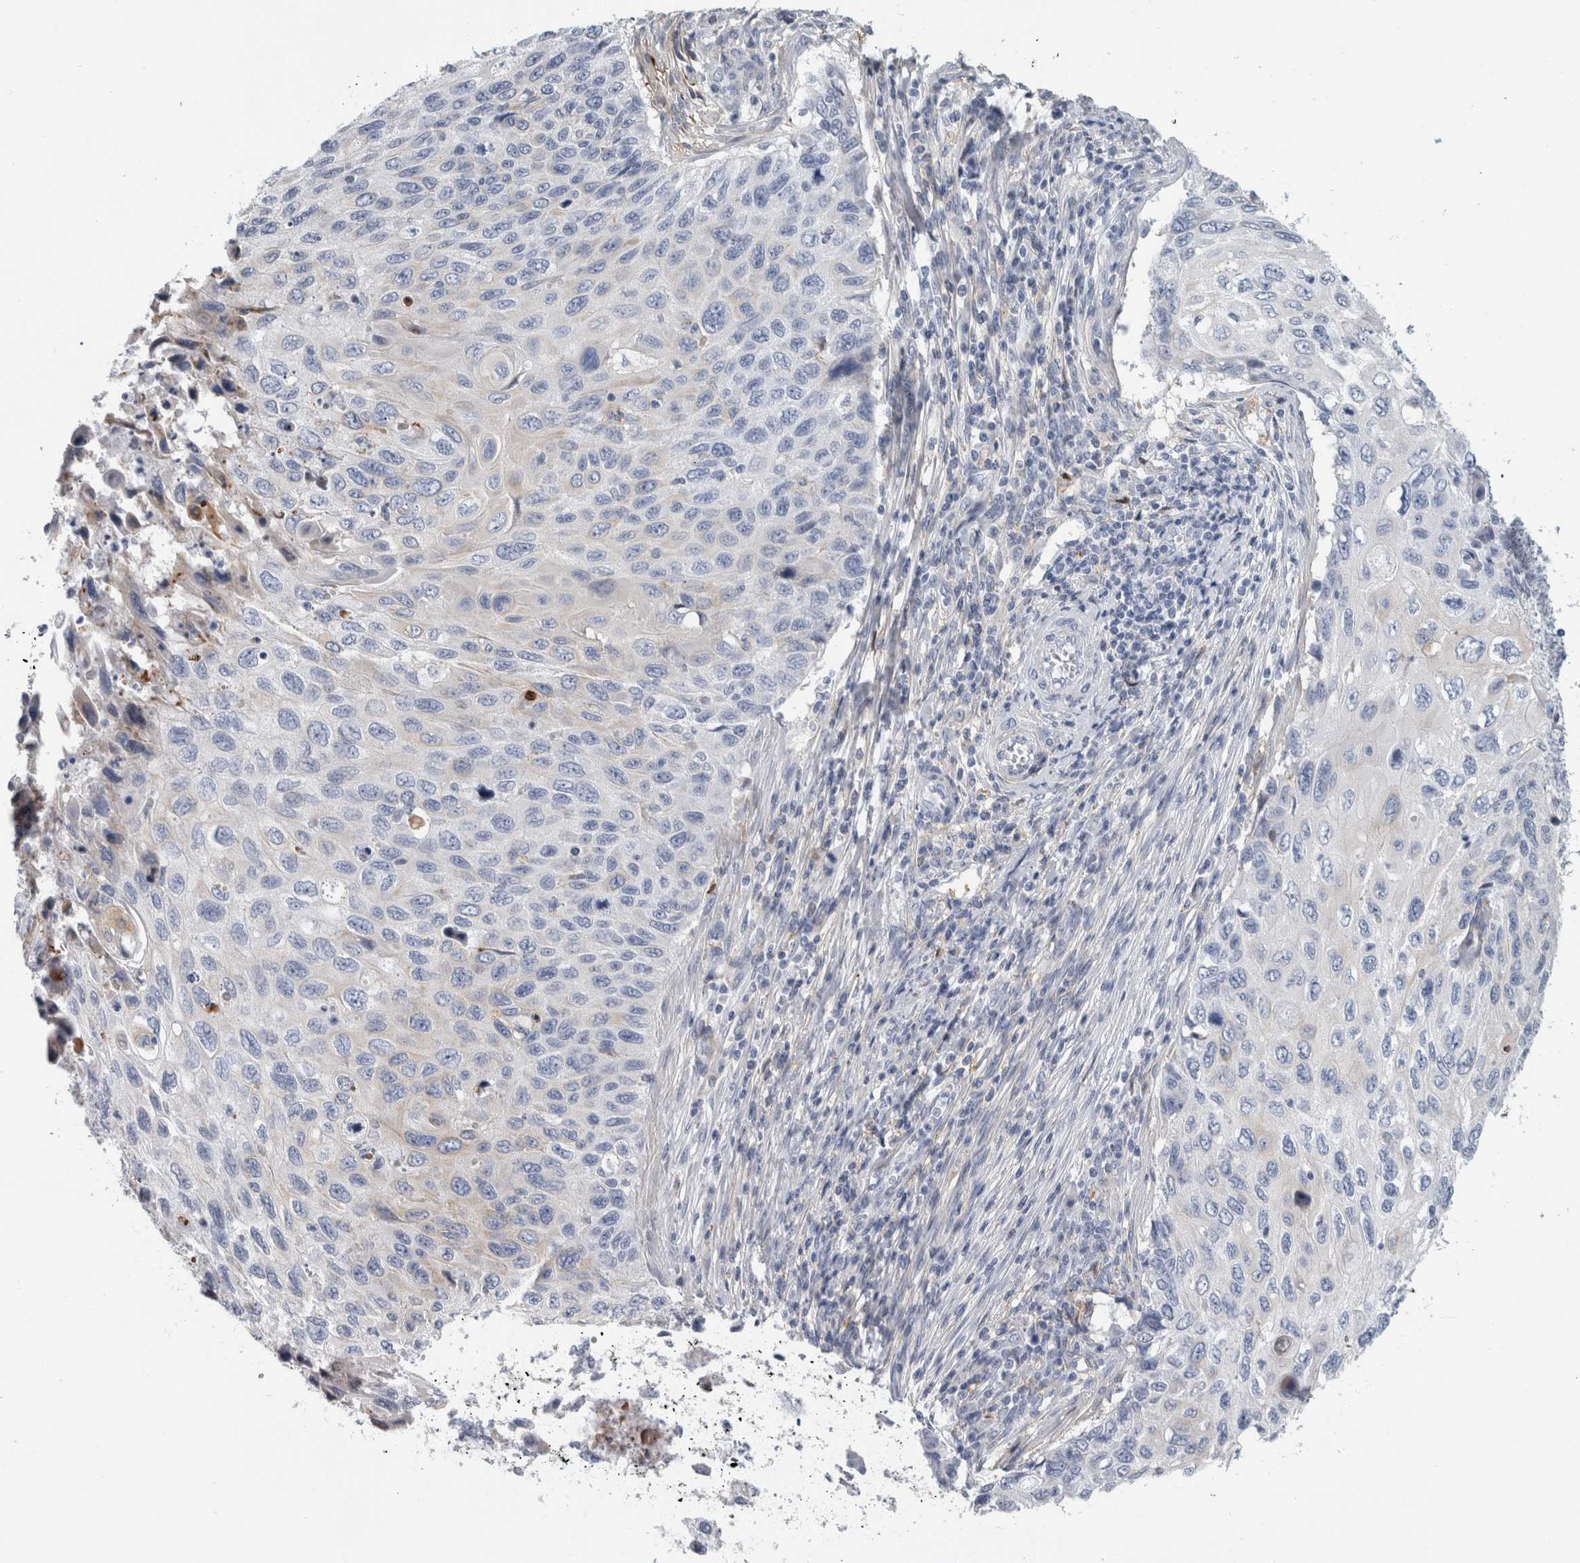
{"staining": {"intensity": "negative", "quantity": "none", "location": "none"}, "tissue": "cervical cancer", "cell_type": "Tumor cells", "image_type": "cancer", "snomed": [{"axis": "morphology", "description": "Squamous cell carcinoma, NOS"}, {"axis": "topography", "description": "Cervix"}], "caption": "Immunohistochemistry (IHC) of human cervical cancer demonstrates no expression in tumor cells. The staining is performed using DAB (3,3'-diaminobenzidine) brown chromogen with nuclei counter-stained in using hematoxylin.", "gene": "DNAJC24", "patient": {"sex": "female", "age": 70}}